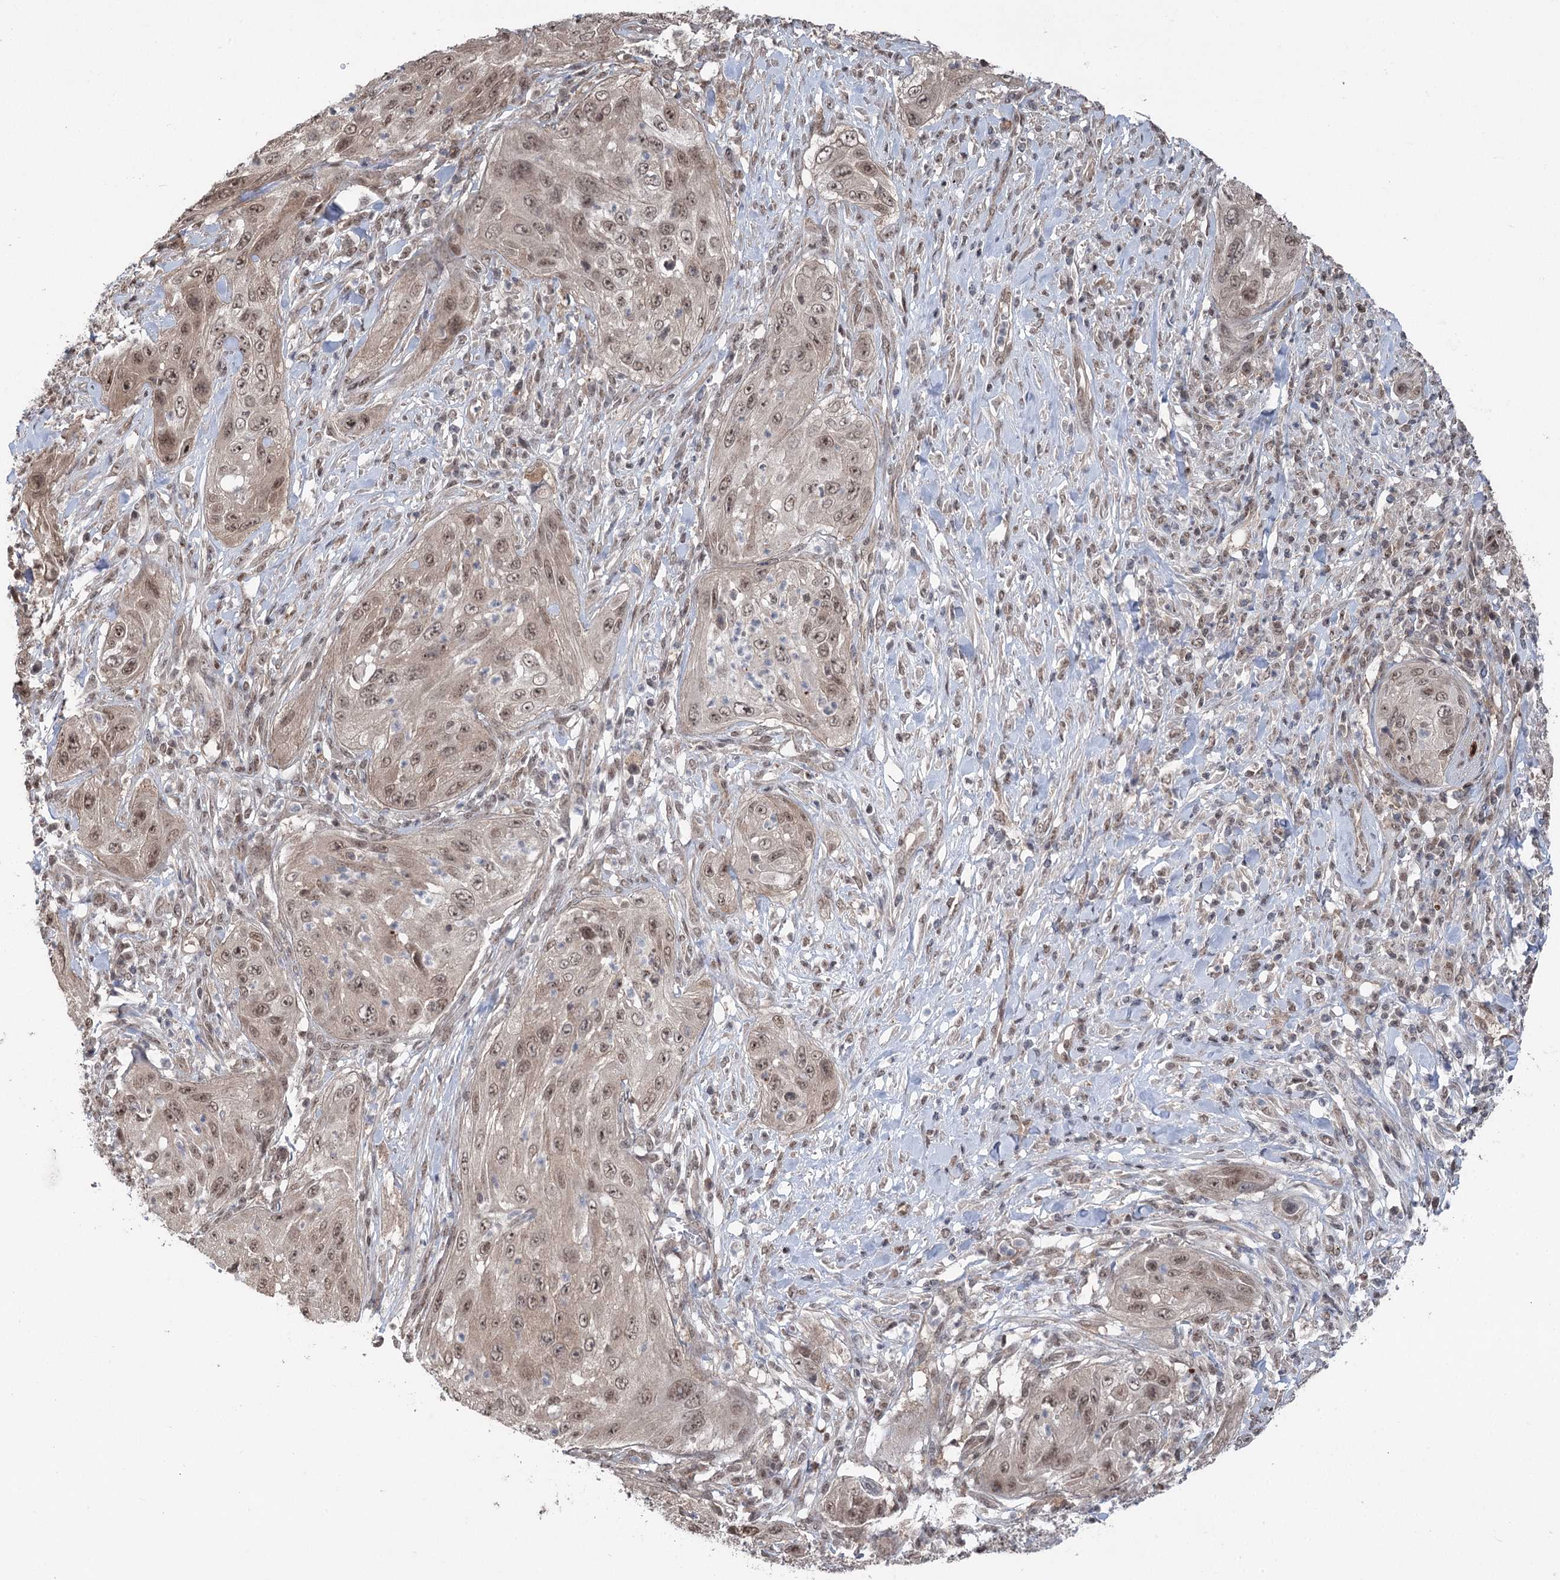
{"staining": {"intensity": "moderate", "quantity": ">75%", "location": "cytoplasmic/membranous,nuclear"}, "tissue": "cervical cancer", "cell_type": "Tumor cells", "image_type": "cancer", "snomed": [{"axis": "morphology", "description": "Squamous cell carcinoma, NOS"}, {"axis": "topography", "description": "Cervix"}], "caption": "Immunohistochemistry image of neoplastic tissue: human cervical cancer (squamous cell carcinoma) stained using IHC exhibits medium levels of moderate protein expression localized specifically in the cytoplasmic/membranous and nuclear of tumor cells, appearing as a cytoplasmic/membranous and nuclear brown color.", "gene": "CCSER2", "patient": {"sex": "female", "age": 42}}